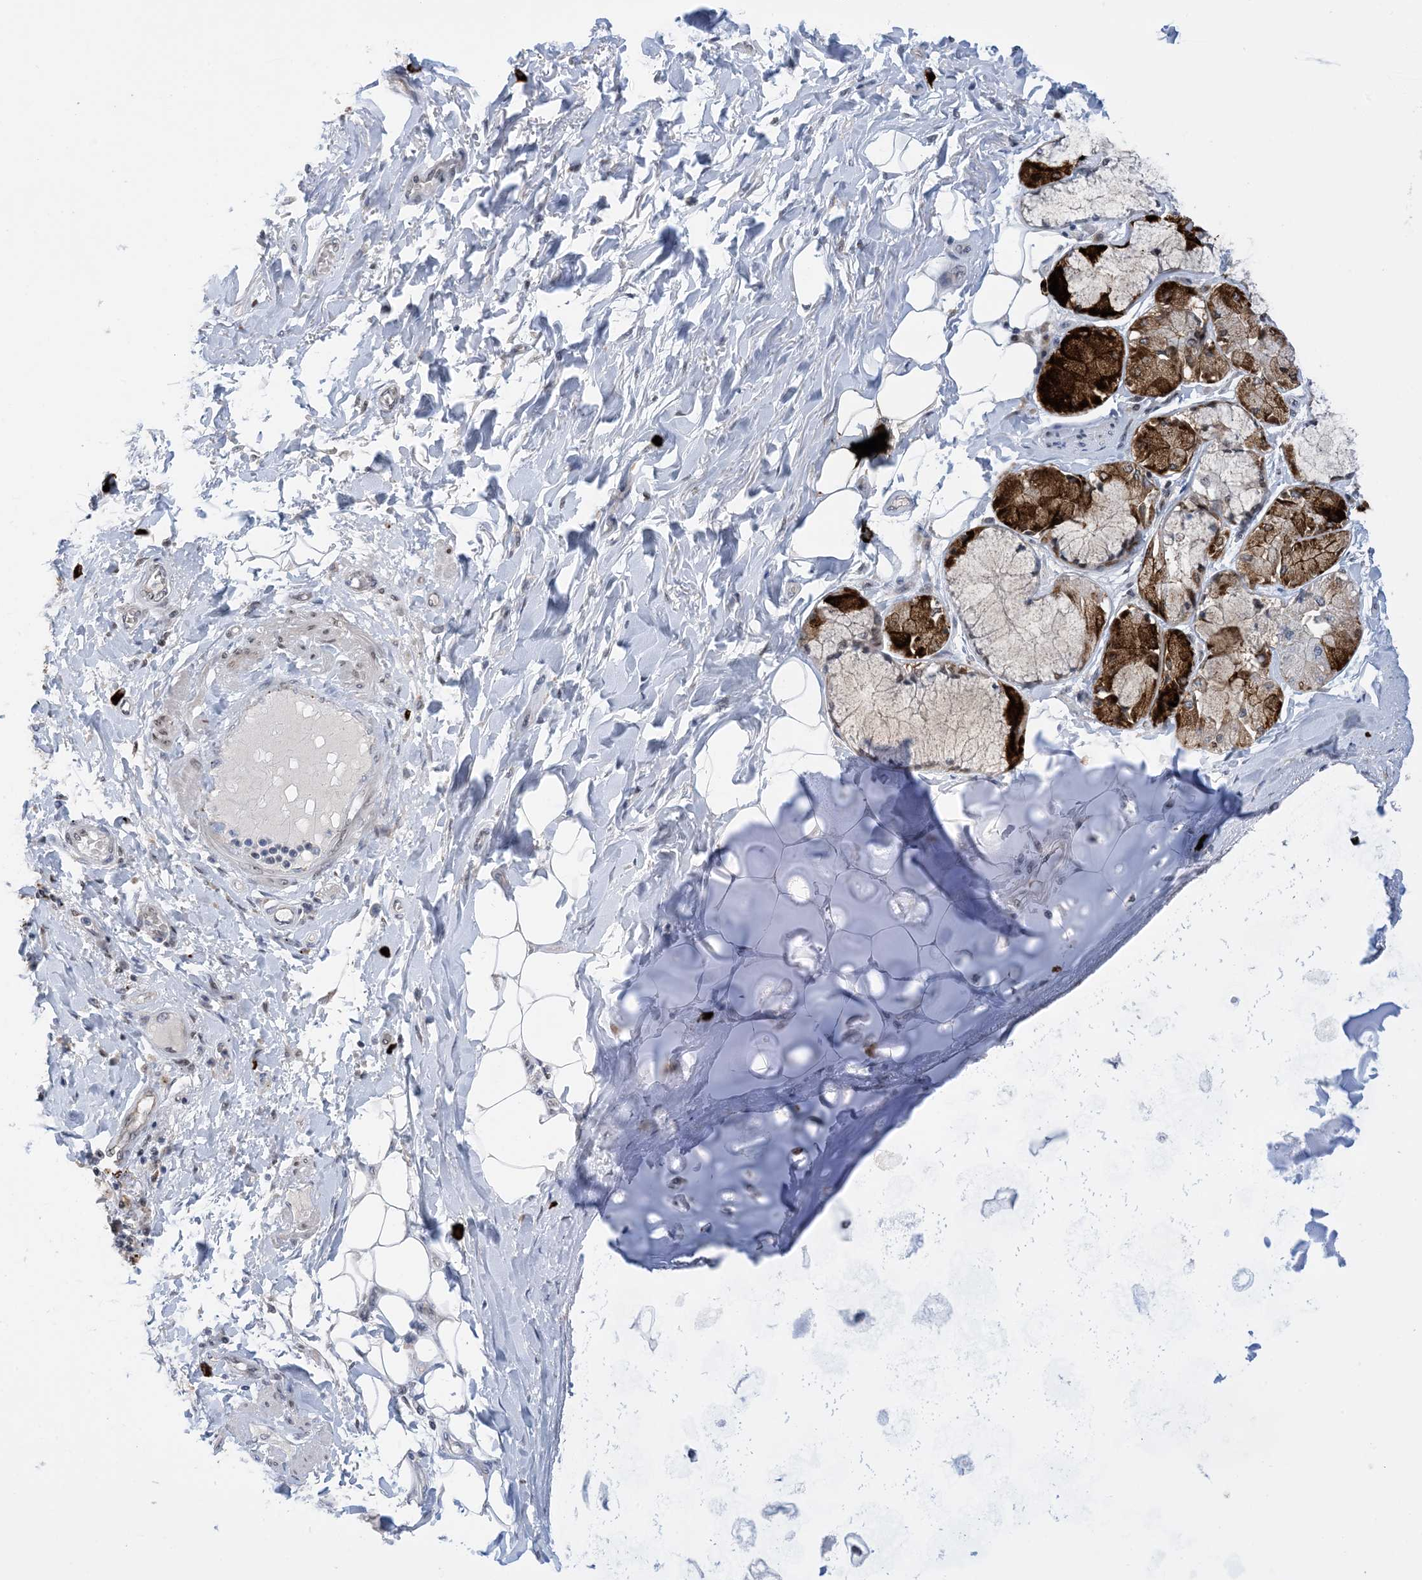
{"staining": {"intensity": "negative", "quantity": "none", "location": "none"}, "tissue": "adipose tissue", "cell_type": "Adipocytes", "image_type": "normal", "snomed": [{"axis": "morphology", "description": "Normal tissue, NOS"}, {"axis": "topography", "description": "Cartilage tissue"}, {"axis": "topography", "description": "Bronchus"}, {"axis": "topography", "description": "Lung"}, {"axis": "topography", "description": "Peripheral nerve tissue"}], "caption": "Adipocytes show no significant expression in benign adipose tissue. The staining was performed using DAB (3,3'-diaminobenzidine) to visualize the protein expression in brown, while the nuclei were stained in blue with hematoxylin (Magnification: 20x).", "gene": "TSPYL1", "patient": {"sex": "female", "age": 49}}